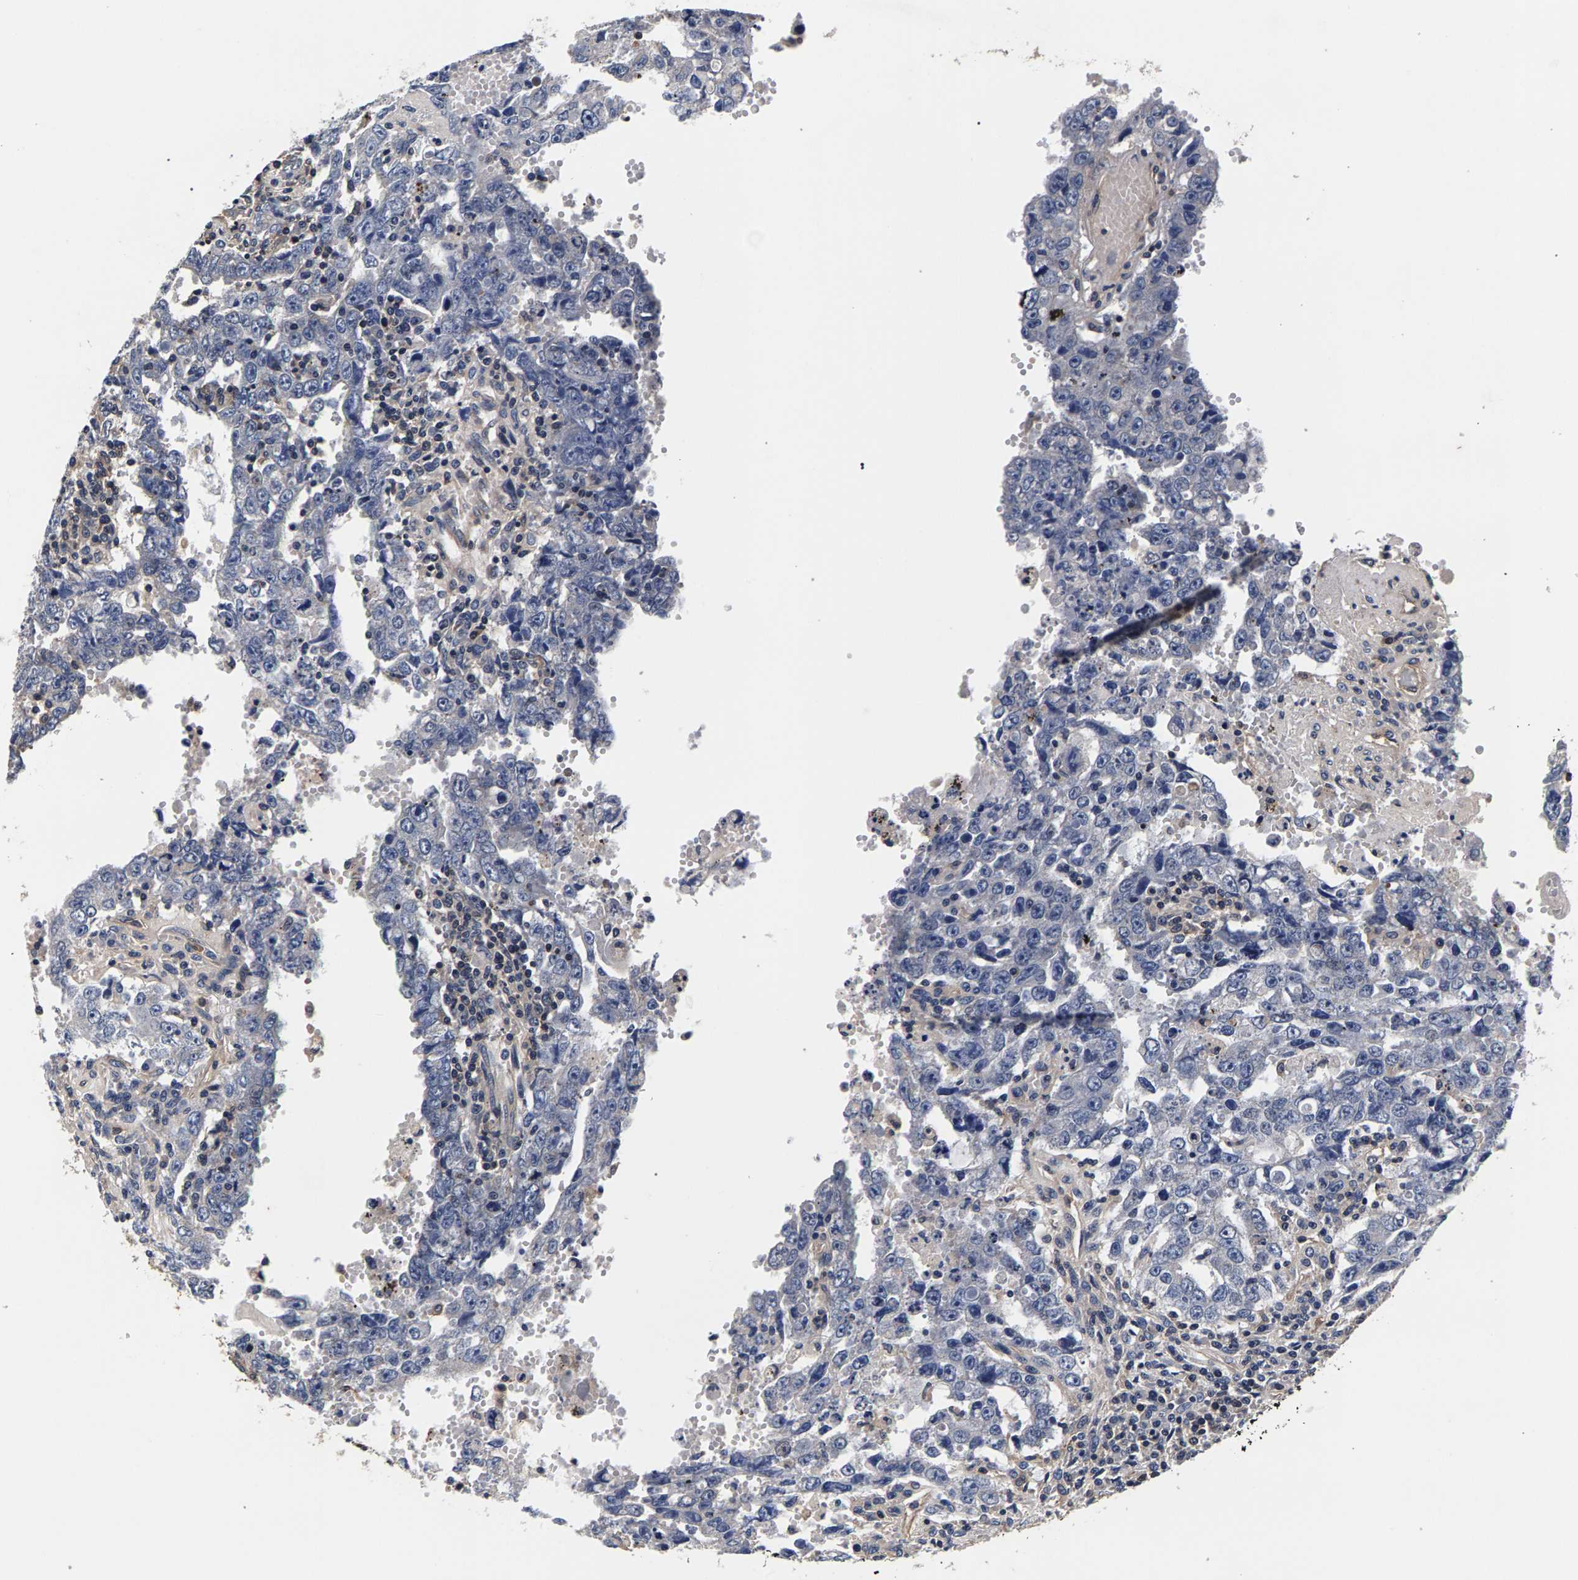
{"staining": {"intensity": "negative", "quantity": "none", "location": "none"}, "tissue": "testis cancer", "cell_type": "Tumor cells", "image_type": "cancer", "snomed": [{"axis": "morphology", "description": "Carcinoma, Embryonal, NOS"}, {"axis": "topography", "description": "Testis"}], "caption": "DAB (3,3'-diaminobenzidine) immunohistochemical staining of testis cancer reveals no significant positivity in tumor cells.", "gene": "MARCHF7", "patient": {"sex": "male", "age": 26}}